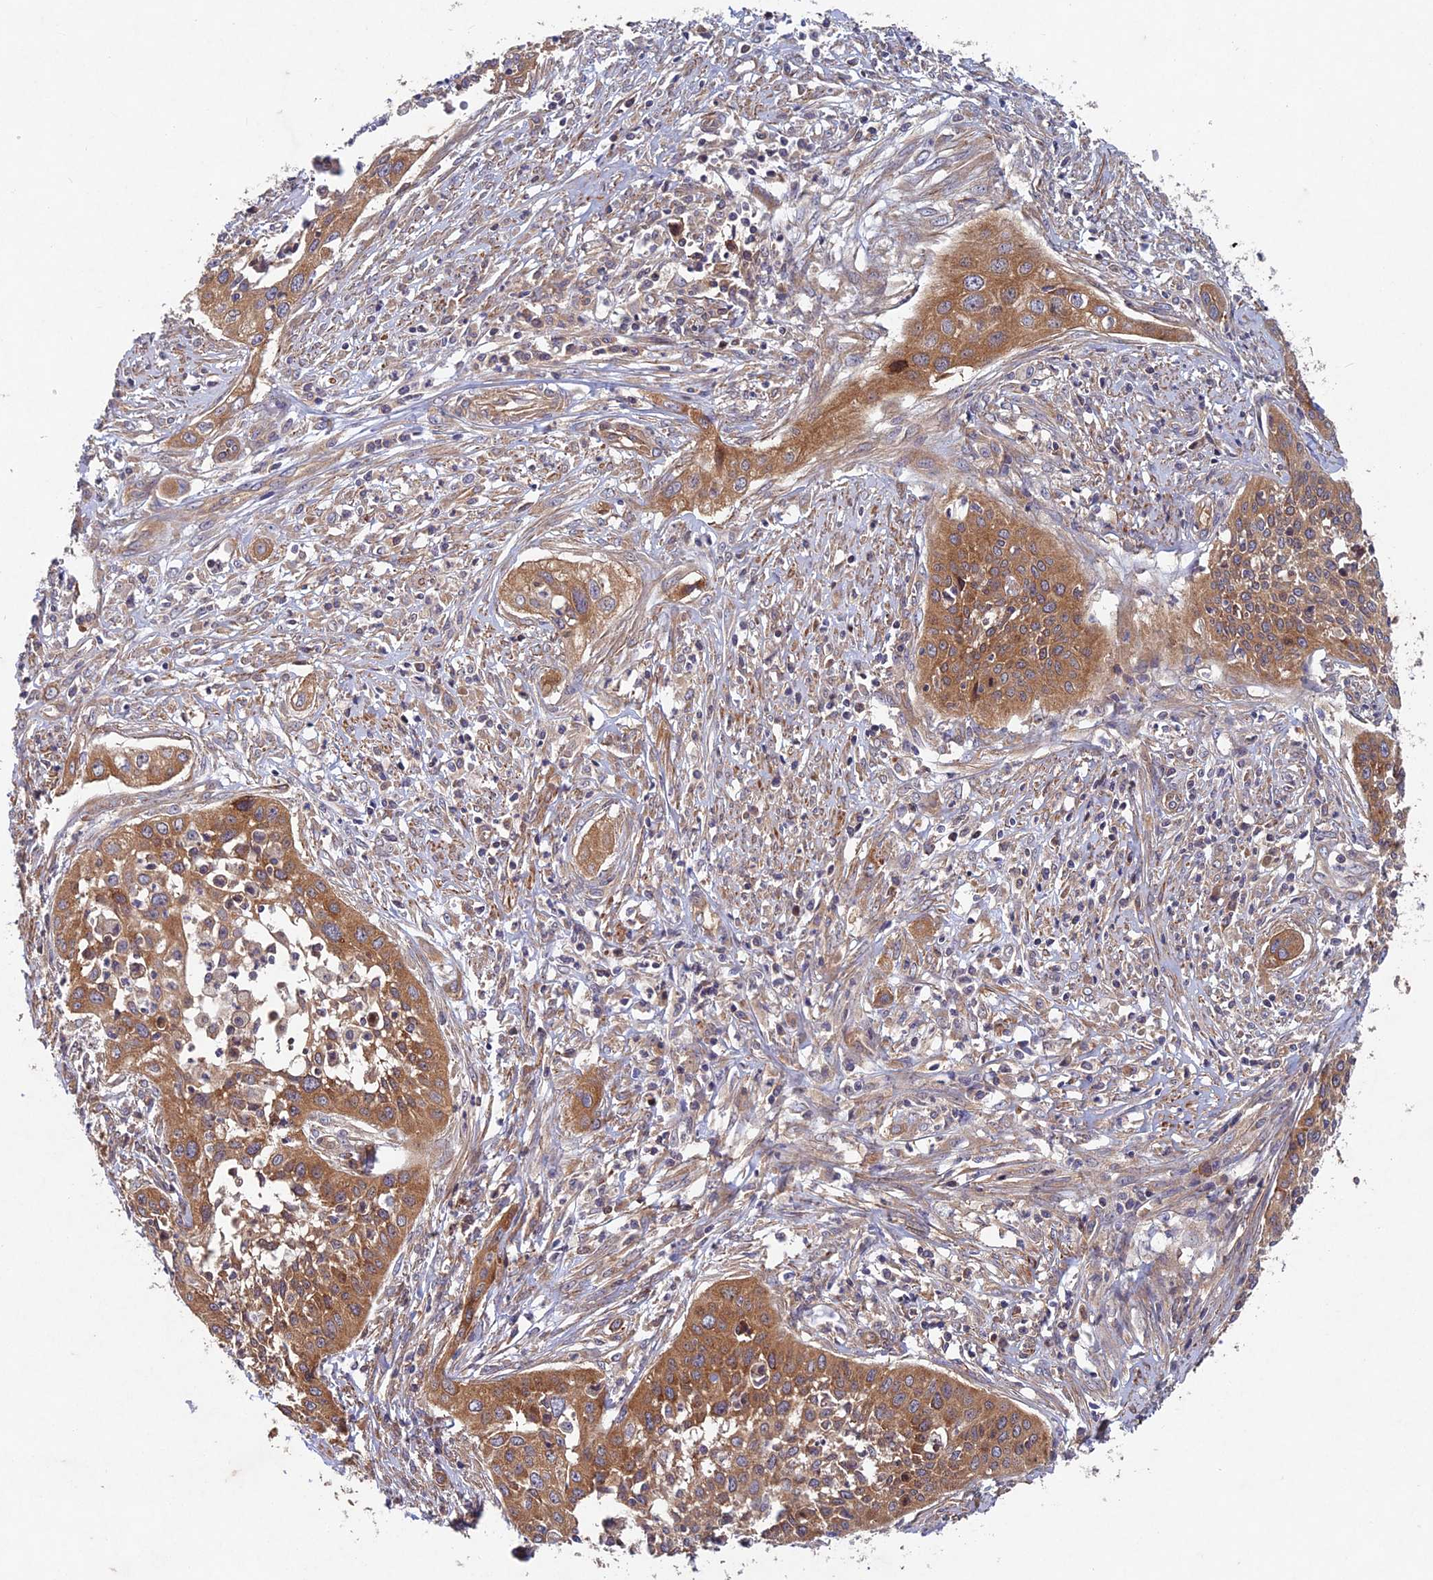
{"staining": {"intensity": "moderate", "quantity": ">75%", "location": "cytoplasmic/membranous"}, "tissue": "cervical cancer", "cell_type": "Tumor cells", "image_type": "cancer", "snomed": [{"axis": "morphology", "description": "Squamous cell carcinoma, NOS"}, {"axis": "topography", "description": "Cervix"}], "caption": "The immunohistochemical stain highlights moderate cytoplasmic/membranous staining in tumor cells of cervical cancer (squamous cell carcinoma) tissue.", "gene": "NCAPG", "patient": {"sex": "female", "age": 34}}